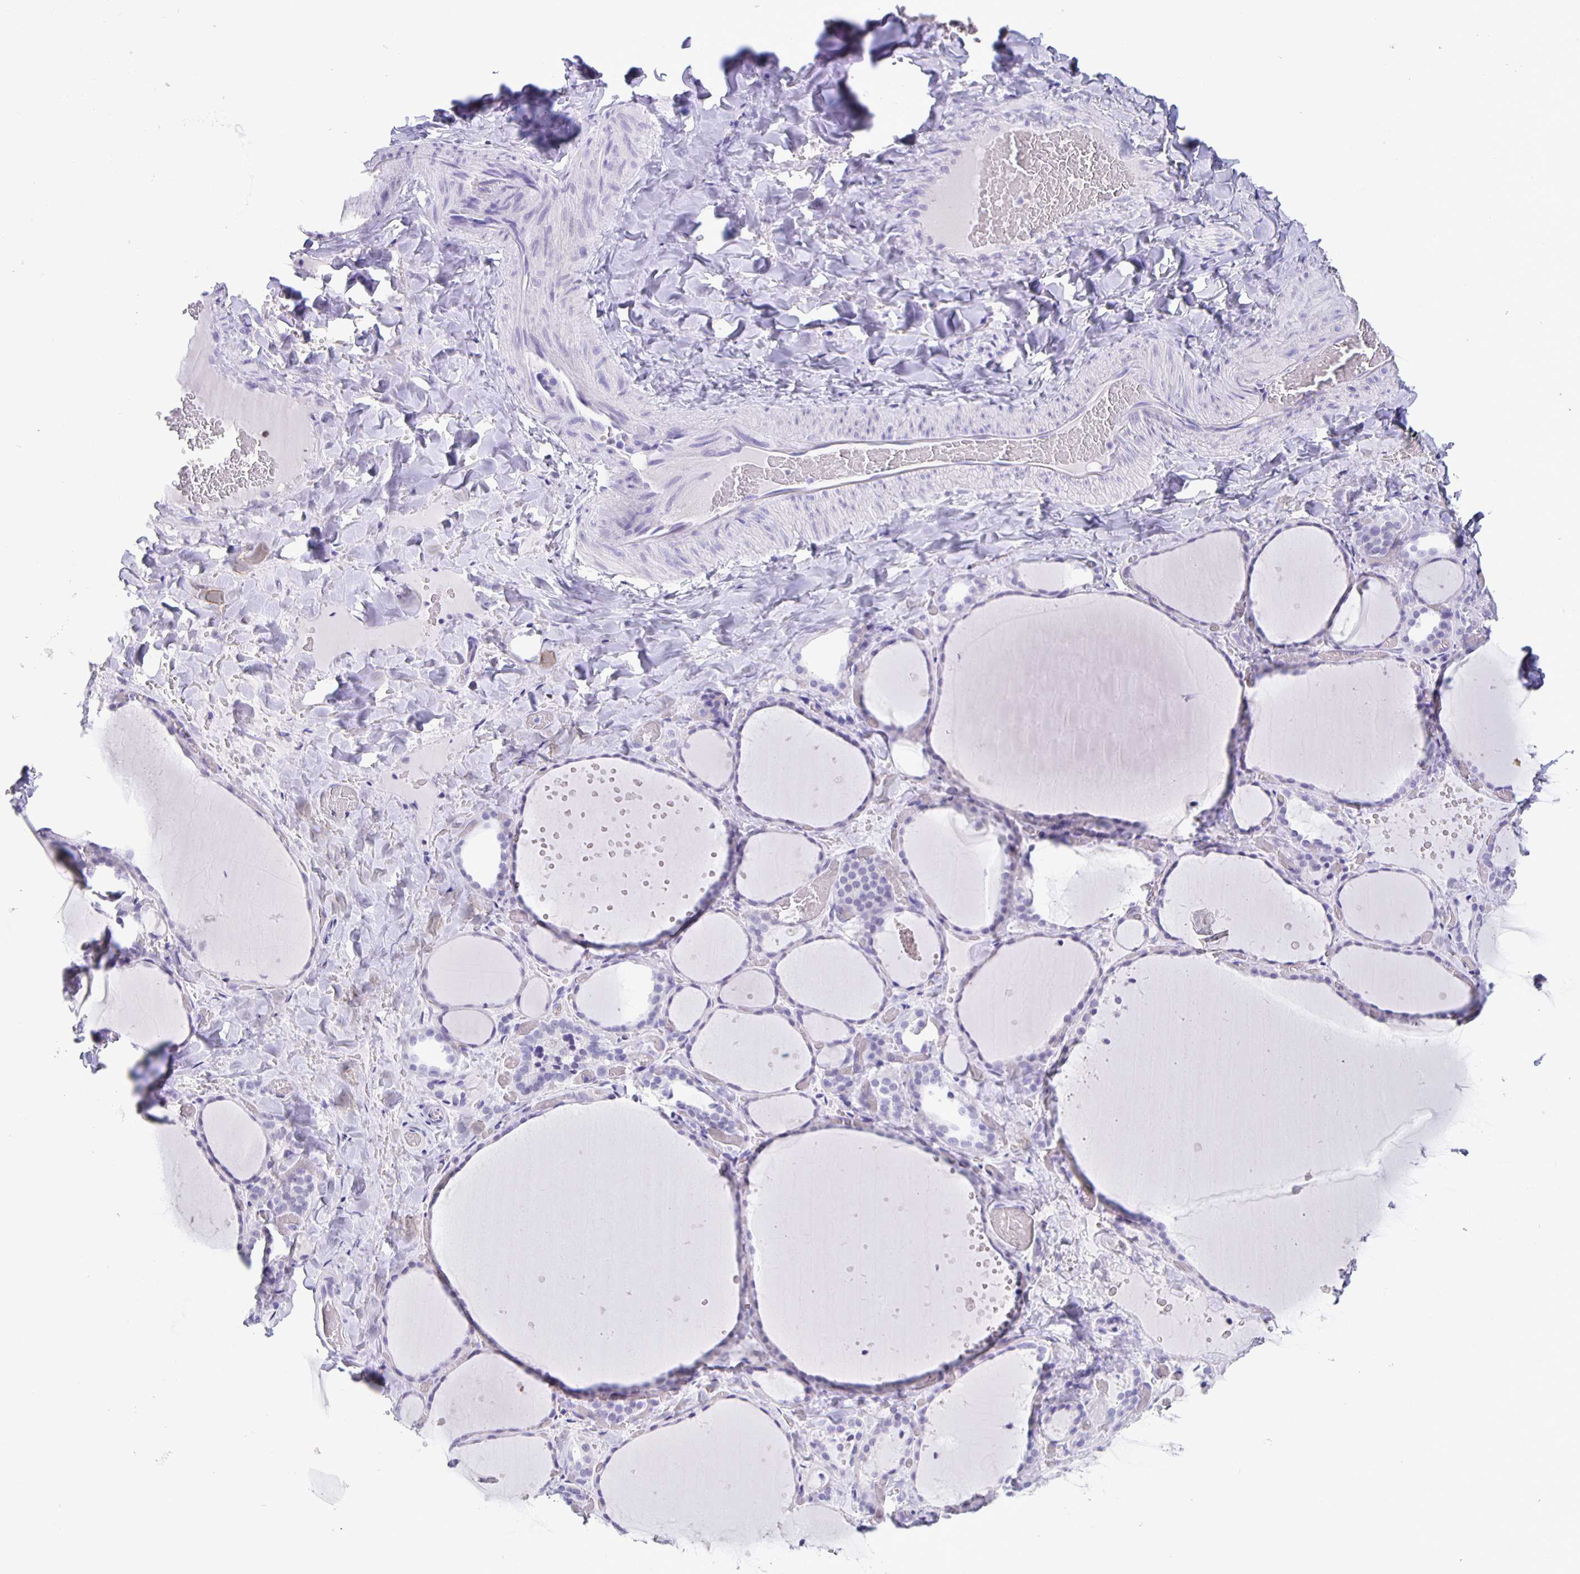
{"staining": {"intensity": "negative", "quantity": "none", "location": "none"}, "tissue": "thyroid gland", "cell_type": "Glandular cells", "image_type": "normal", "snomed": [{"axis": "morphology", "description": "Normal tissue, NOS"}, {"axis": "topography", "description": "Thyroid gland"}], "caption": "This is a histopathology image of IHC staining of benign thyroid gland, which shows no expression in glandular cells. The staining is performed using DAB brown chromogen with nuclei counter-stained in using hematoxylin.", "gene": "SATB2", "patient": {"sex": "female", "age": 36}}